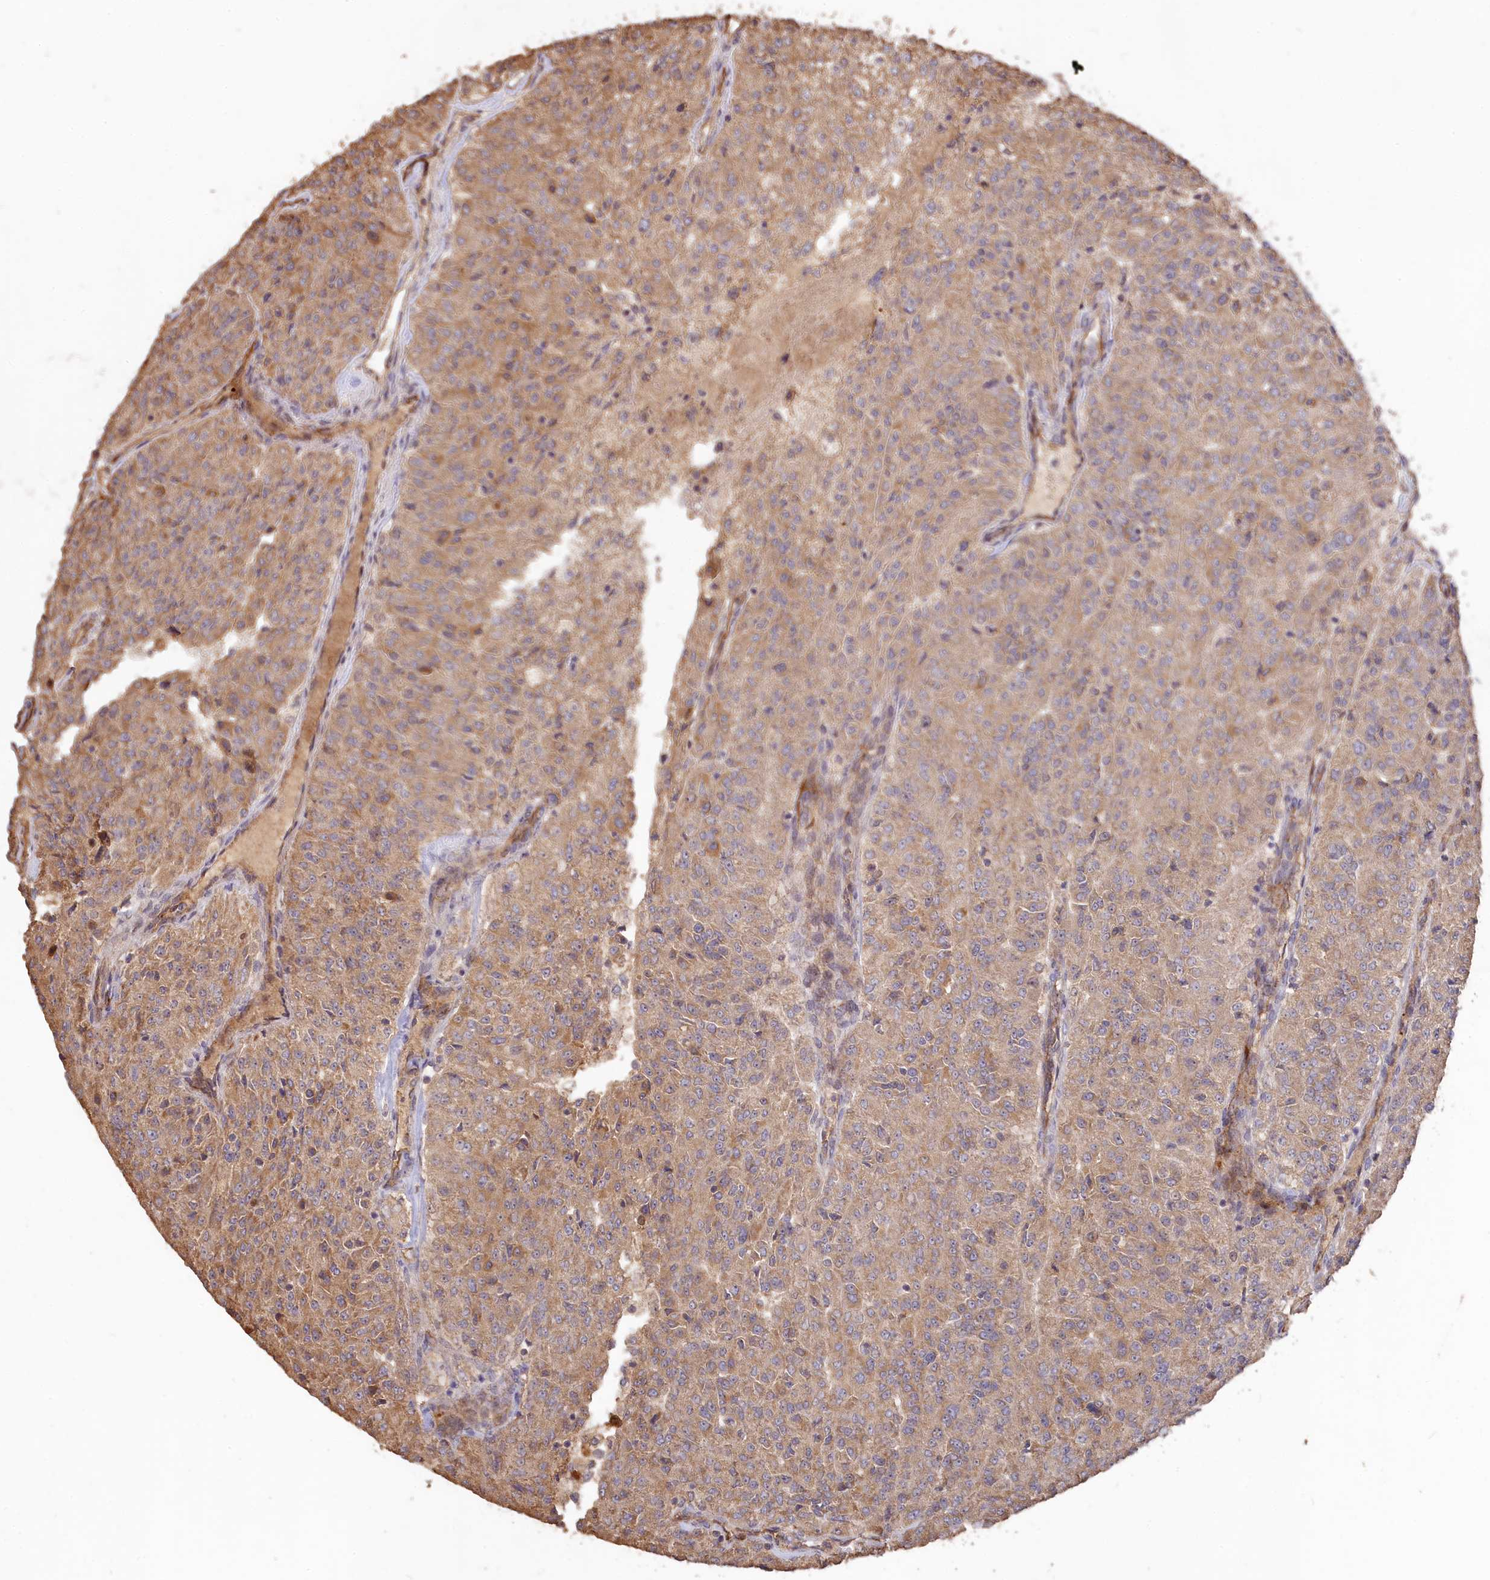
{"staining": {"intensity": "moderate", "quantity": "25%-75%", "location": "cytoplasmic/membranous"}, "tissue": "renal cancer", "cell_type": "Tumor cells", "image_type": "cancer", "snomed": [{"axis": "morphology", "description": "Adenocarcinoma, NOS"}, {"axis": "topography", "description": "Kidney"}], "caption": "An IHC histopathology image of neoplastic tissue is shown. Protein staining in brown highlights moderate cytoplasmic/membranous positivity in renal cancer (adenocarcinoma) within tumor cells.", "gene": "LAYN", "patient": {"sex": "female", "age": 63}}